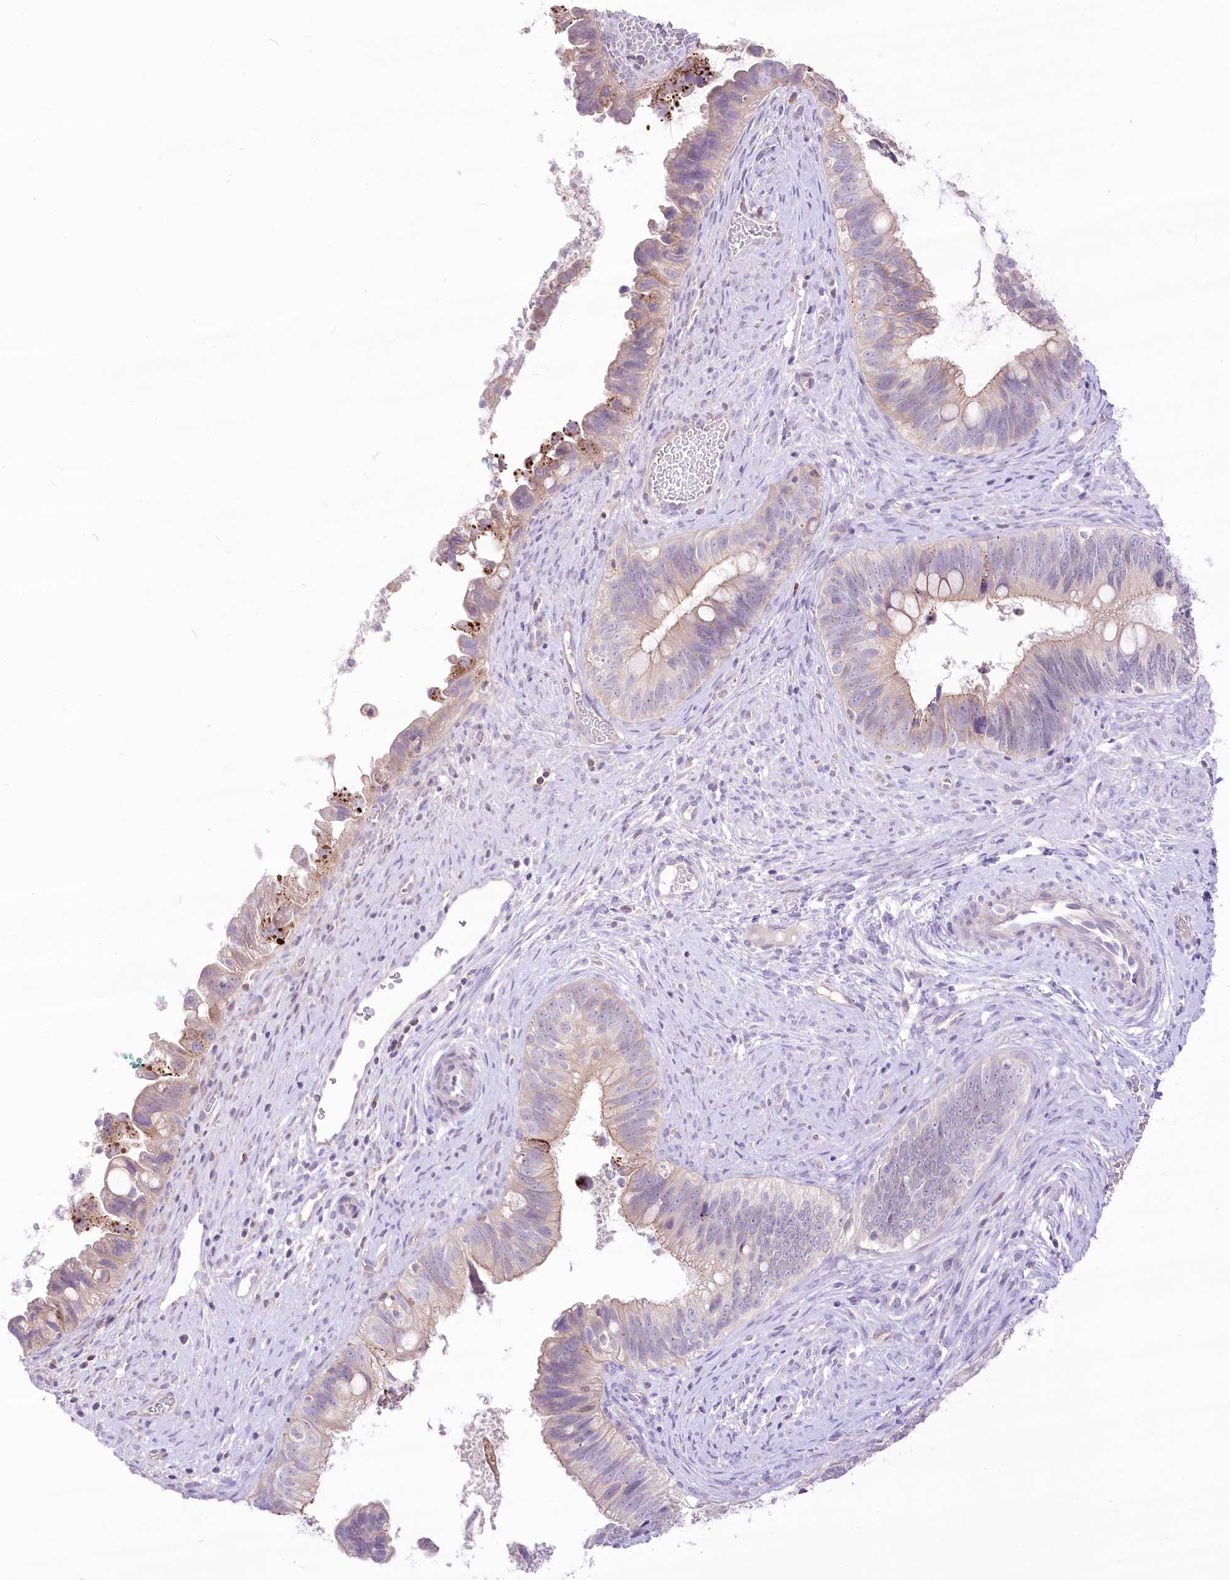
{"staining": {"intensity": "weak", "quantity": "<25%", "location": "cytoplasmic/membranous"}, "tissue": "cervical cancer", "cell_type": "Tumor cells", "image_type": "cancer", "snomed": [{"axis": "morphology", "description": "Adenocarcinoma, NOS"}, {"axis": "topography", "description": "Cervix"}], "caption": "This is an immunohistochemistry (IHC) photomicrograph of cervical cancer (adenocarcinoma). There is no staining in tumor cells.", "gene": "HELT", "patient": {"sex": "female", "age": 42}}